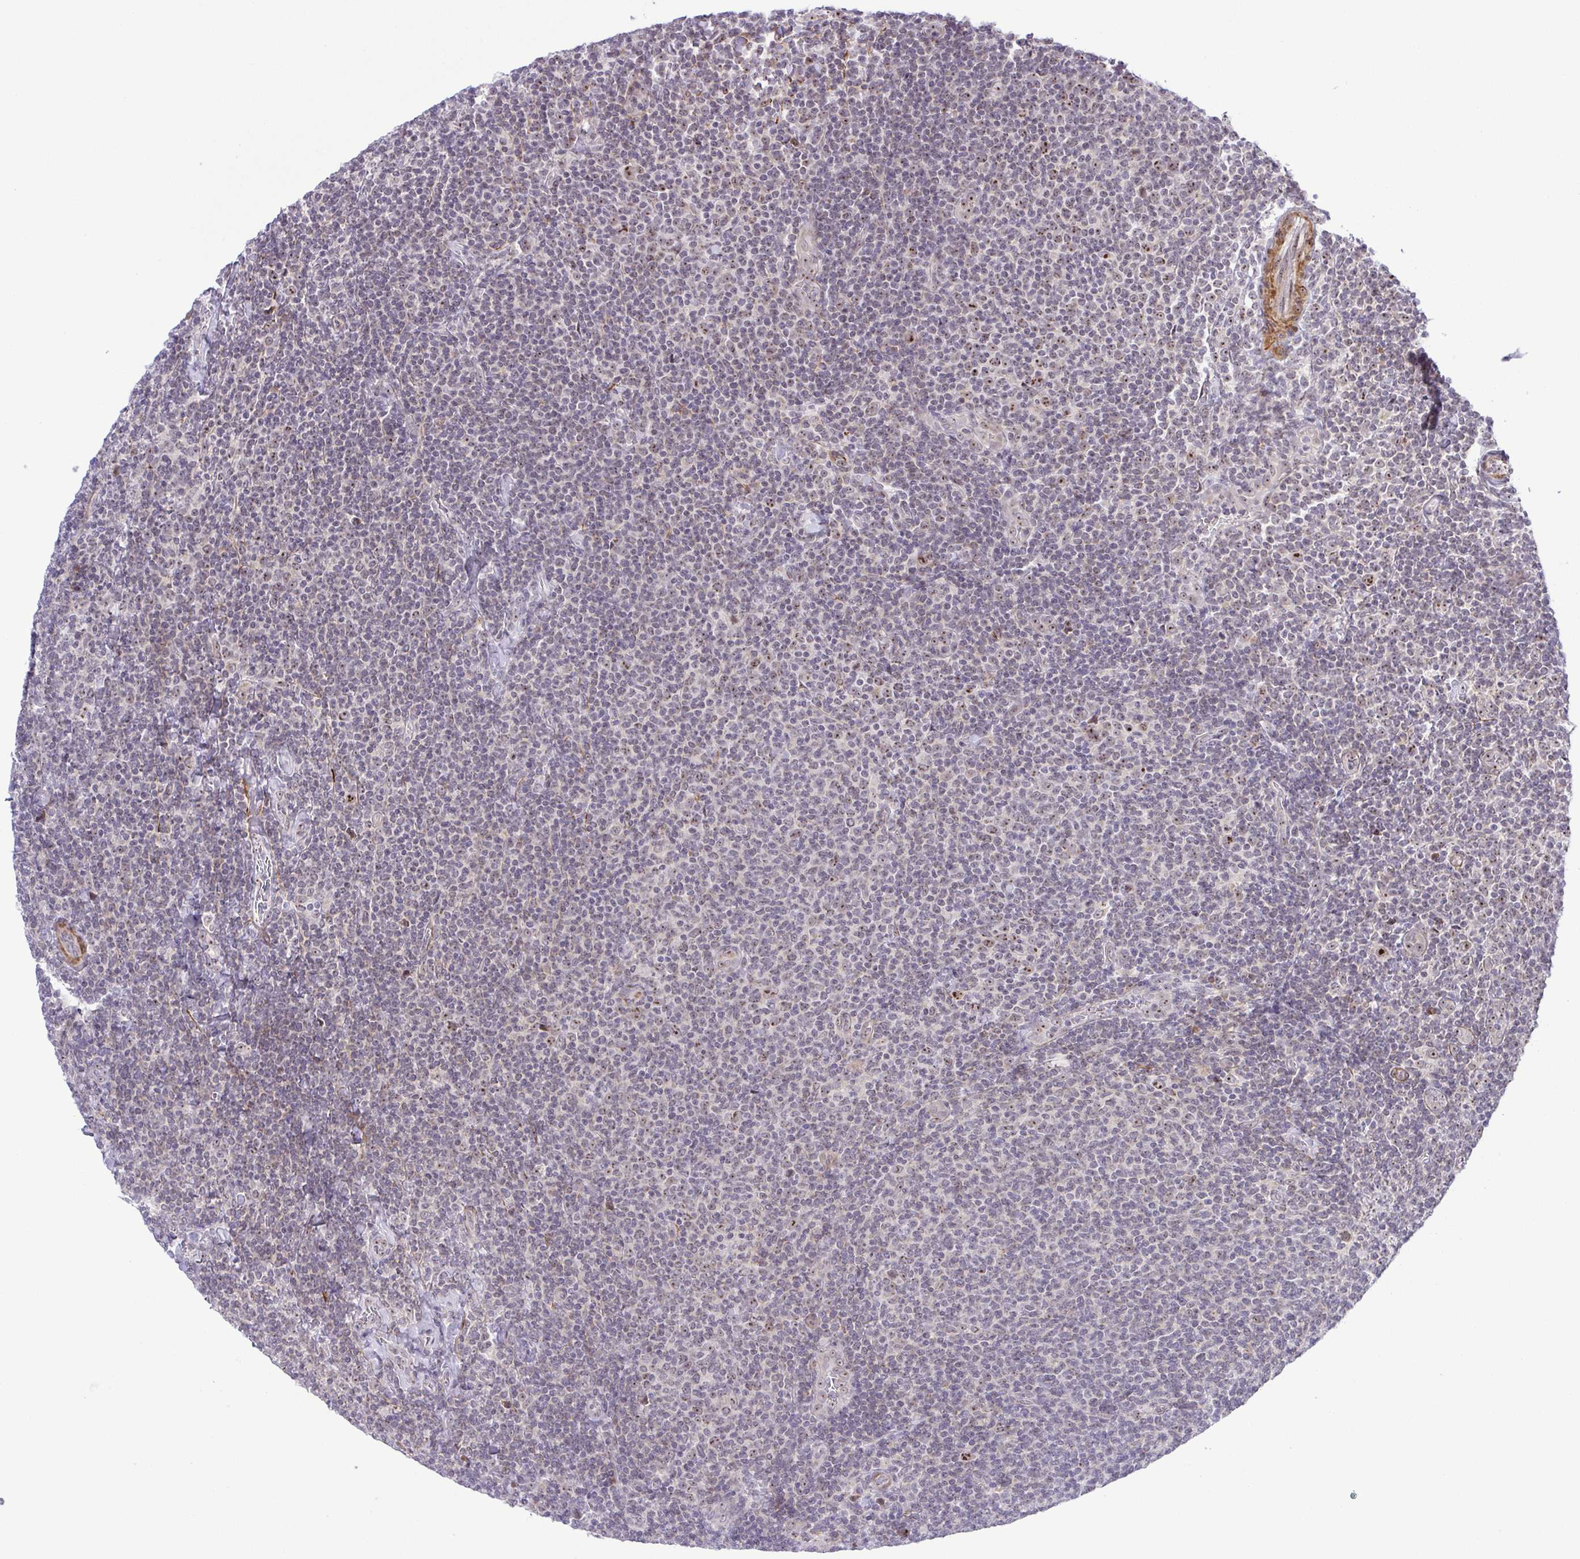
{"staining": {"intensity": "negative", "quantity": "none", "location": "none"}, "tissue": "lymphoma", "cell_type": "Tumor cells", "image_type": "cancer", "snomed": [{"axis": "morphology", "description": "Malignant lymphoma, non-Hodgkin's type, Low grade"}, {"axis": "topography", "description": "Lymph node"}], "caption": "Immunohistochemistry photomicrograph of neoplastic tissue: lymphoma stained with DAB (3,3'-diaminobenzidine) reveals no significant protein staining in tumor cells.", "gene": "RSL24D1", "patient": {"sex": "male", "age": 52}}